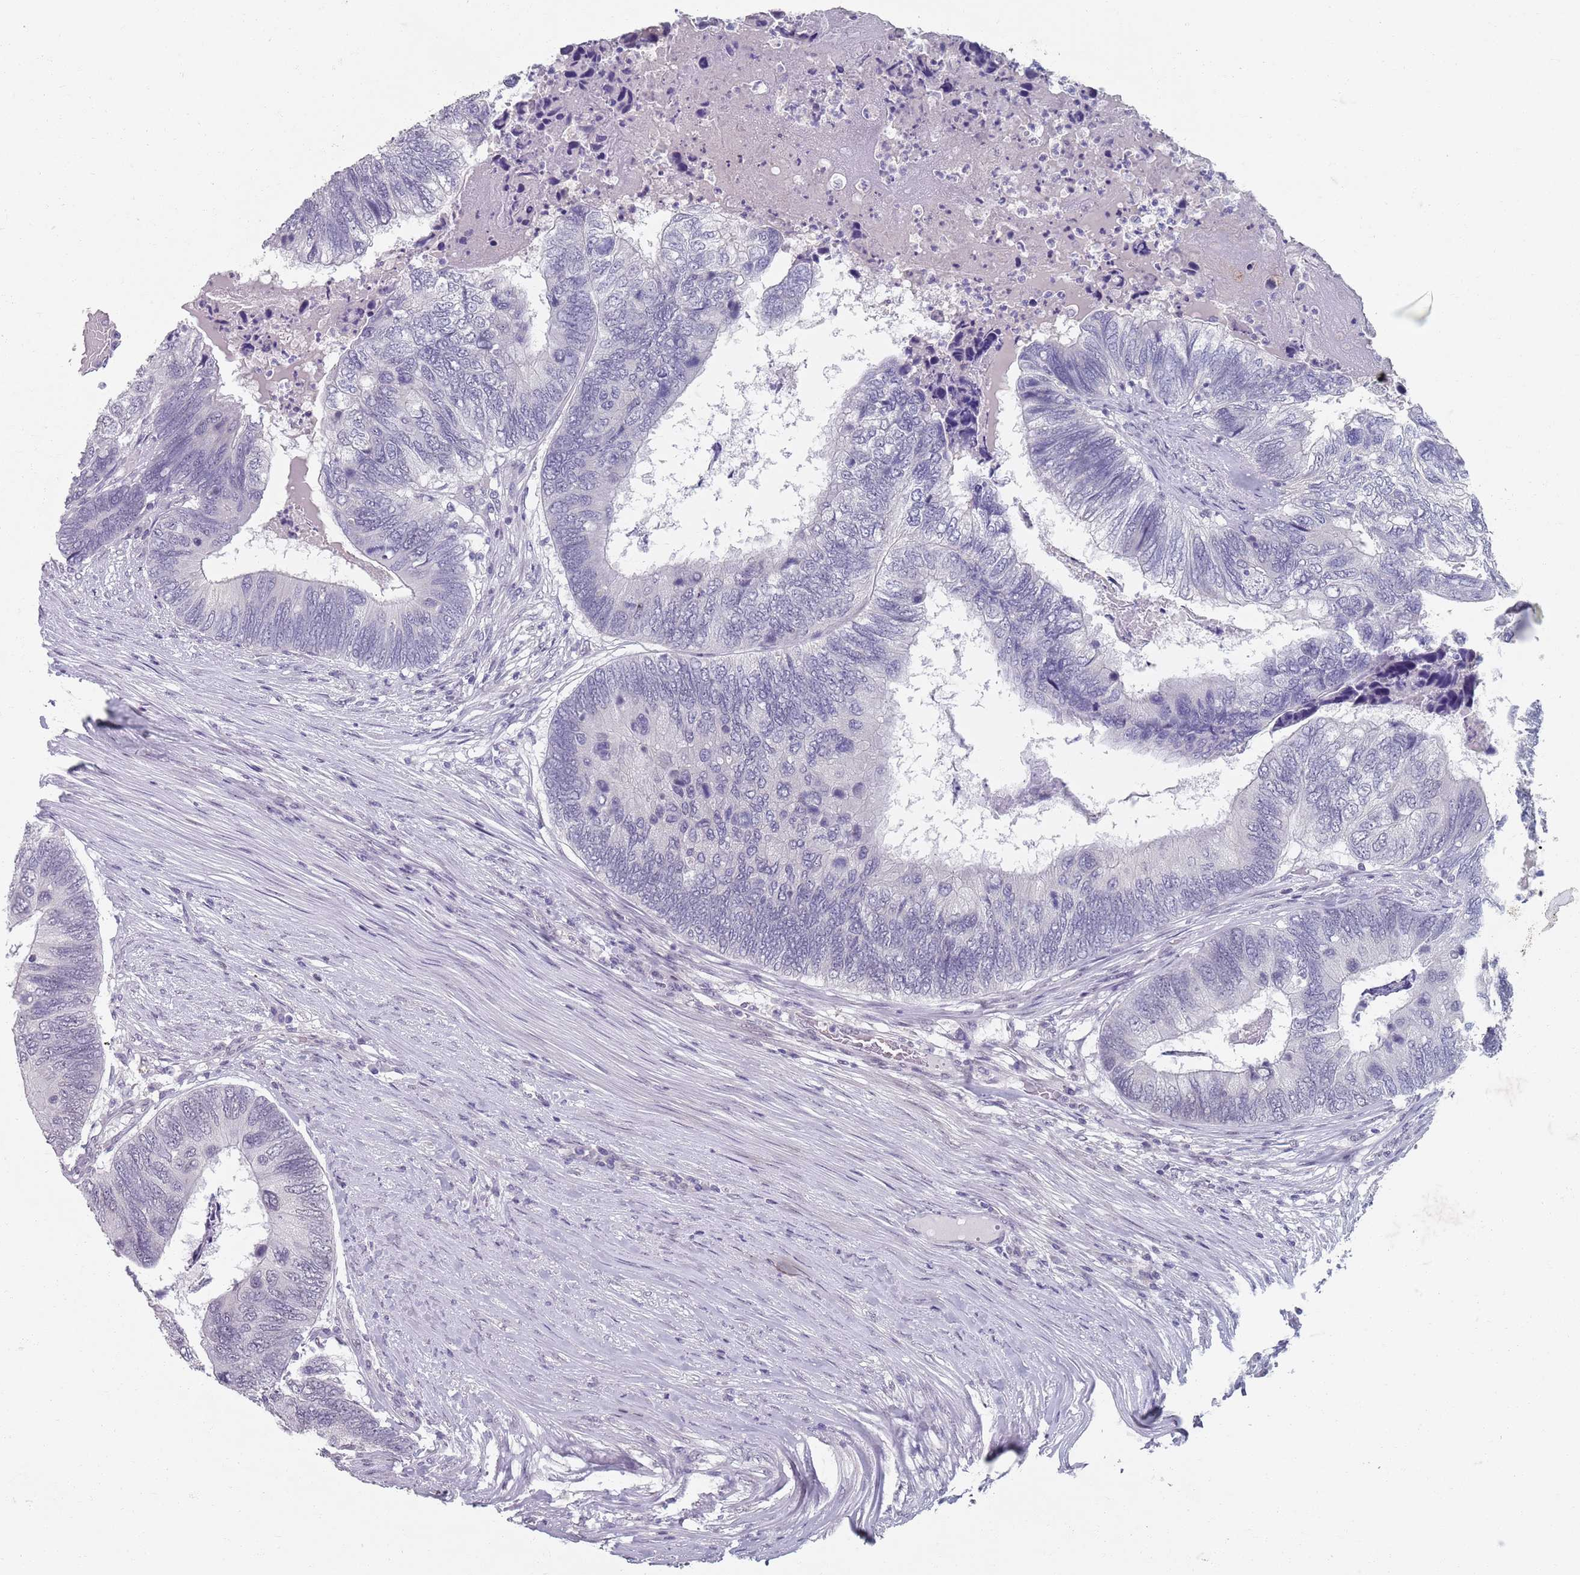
{"staining": {"intensity": "negative", "quantity": "none", "location": "none"}, "tissue": "colorectal cancer", "cell_type": "Tumor cells", "image_type": "cancer", "snomed": [{"axis": "morphology", "description": "Adenocarcinoma, NOS"}, {"axis": "topography", "description": "Colon"}], "caption": "A histopathology image of colorectal adenocarcinoma stained for a protein exhibits no brown staining in tumor cells. (DAB immunohistochemistry with hematoxylin counter stain).", "gene": "SAMD1", "patient": {"sex": "female", "age": 67}}